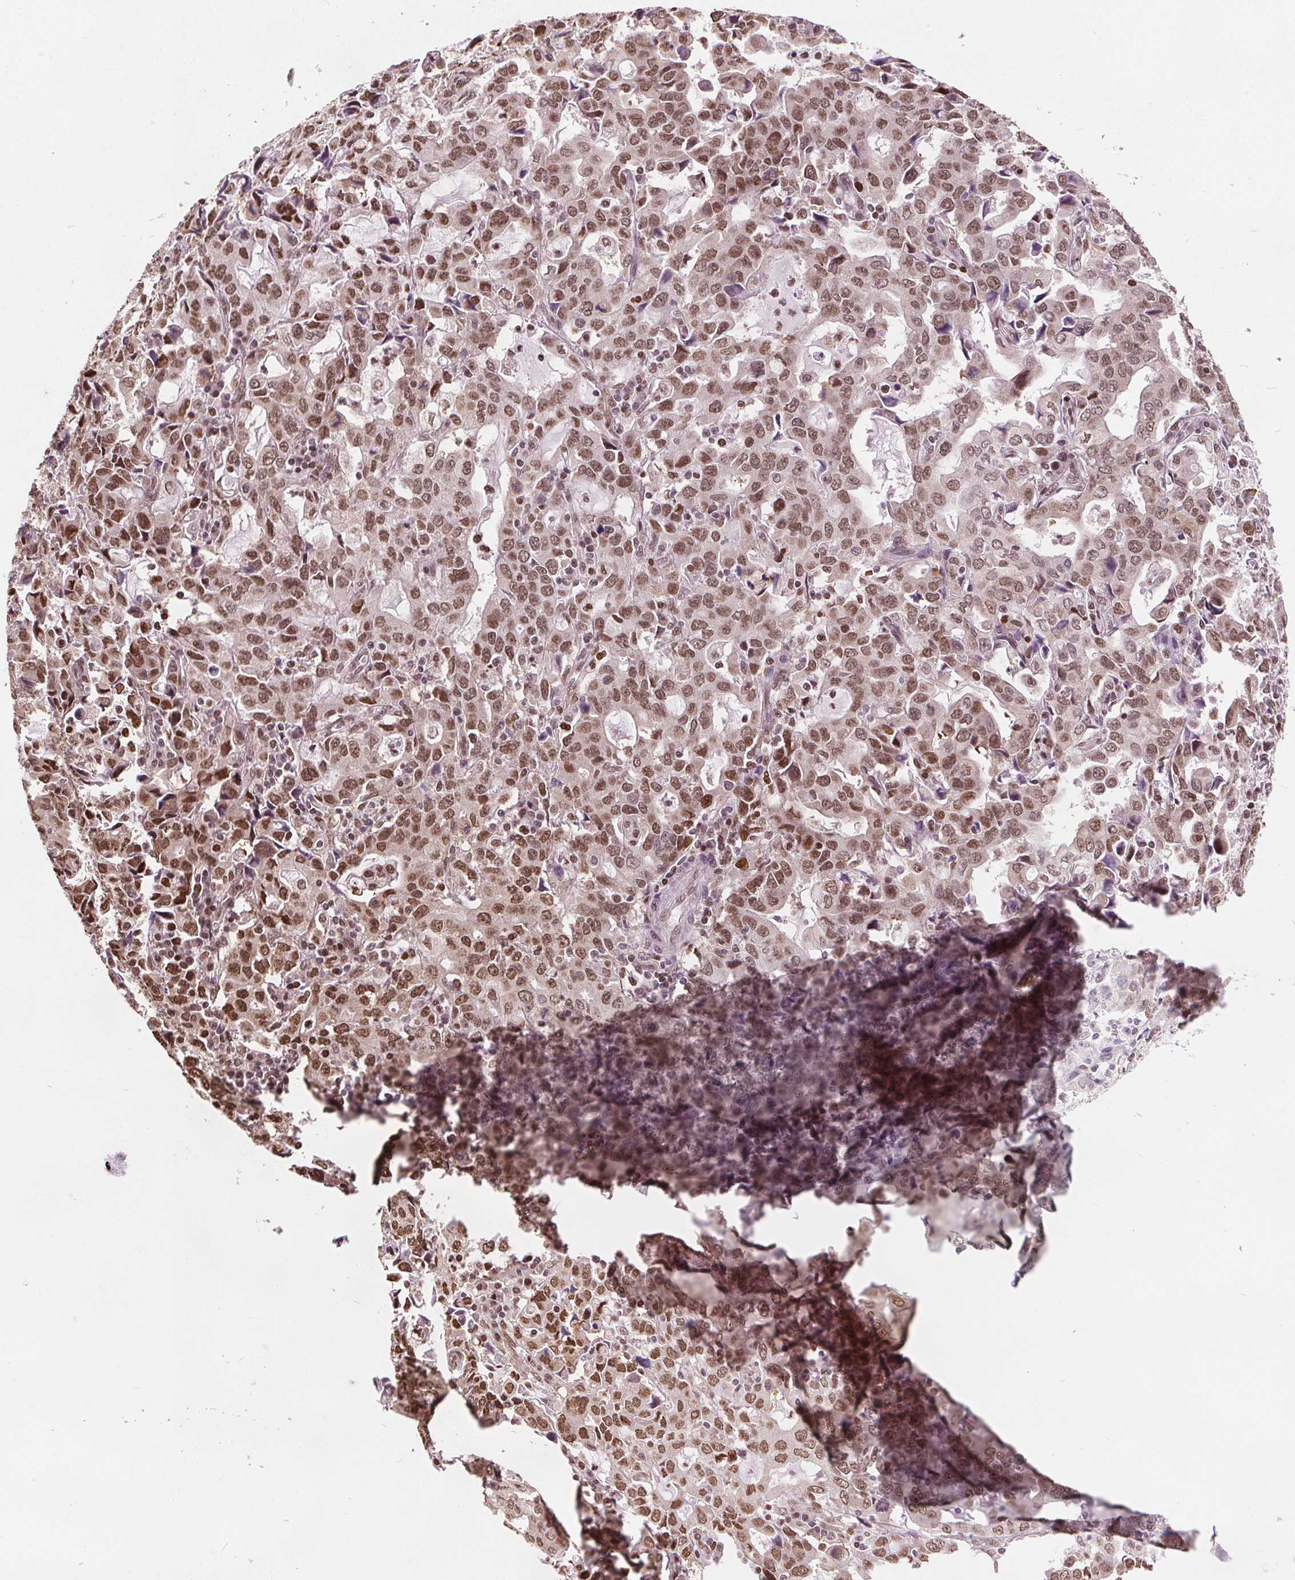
{"staining": {"intensity": "moderate", "quantity": ">75%", "location": "nuclear"}, "tissue": "stomach cancer", "cell_type": "Tumor cells", "image_type": "cancer", "snomed": [{"axis": "morphology", "description": "Adenocarcinoma, NOS"}, {"axis": "topography", "description": "Stomach, upper"}], "caption": "Immunohistochemical staining of stomach cancer (adenocarcinoma) demonstrates medium levels of moderate nuclear protein expression in about >75% of tumor cells.", "gene": "ISLR2", "patient": {"sex": "male", "age": 85}}